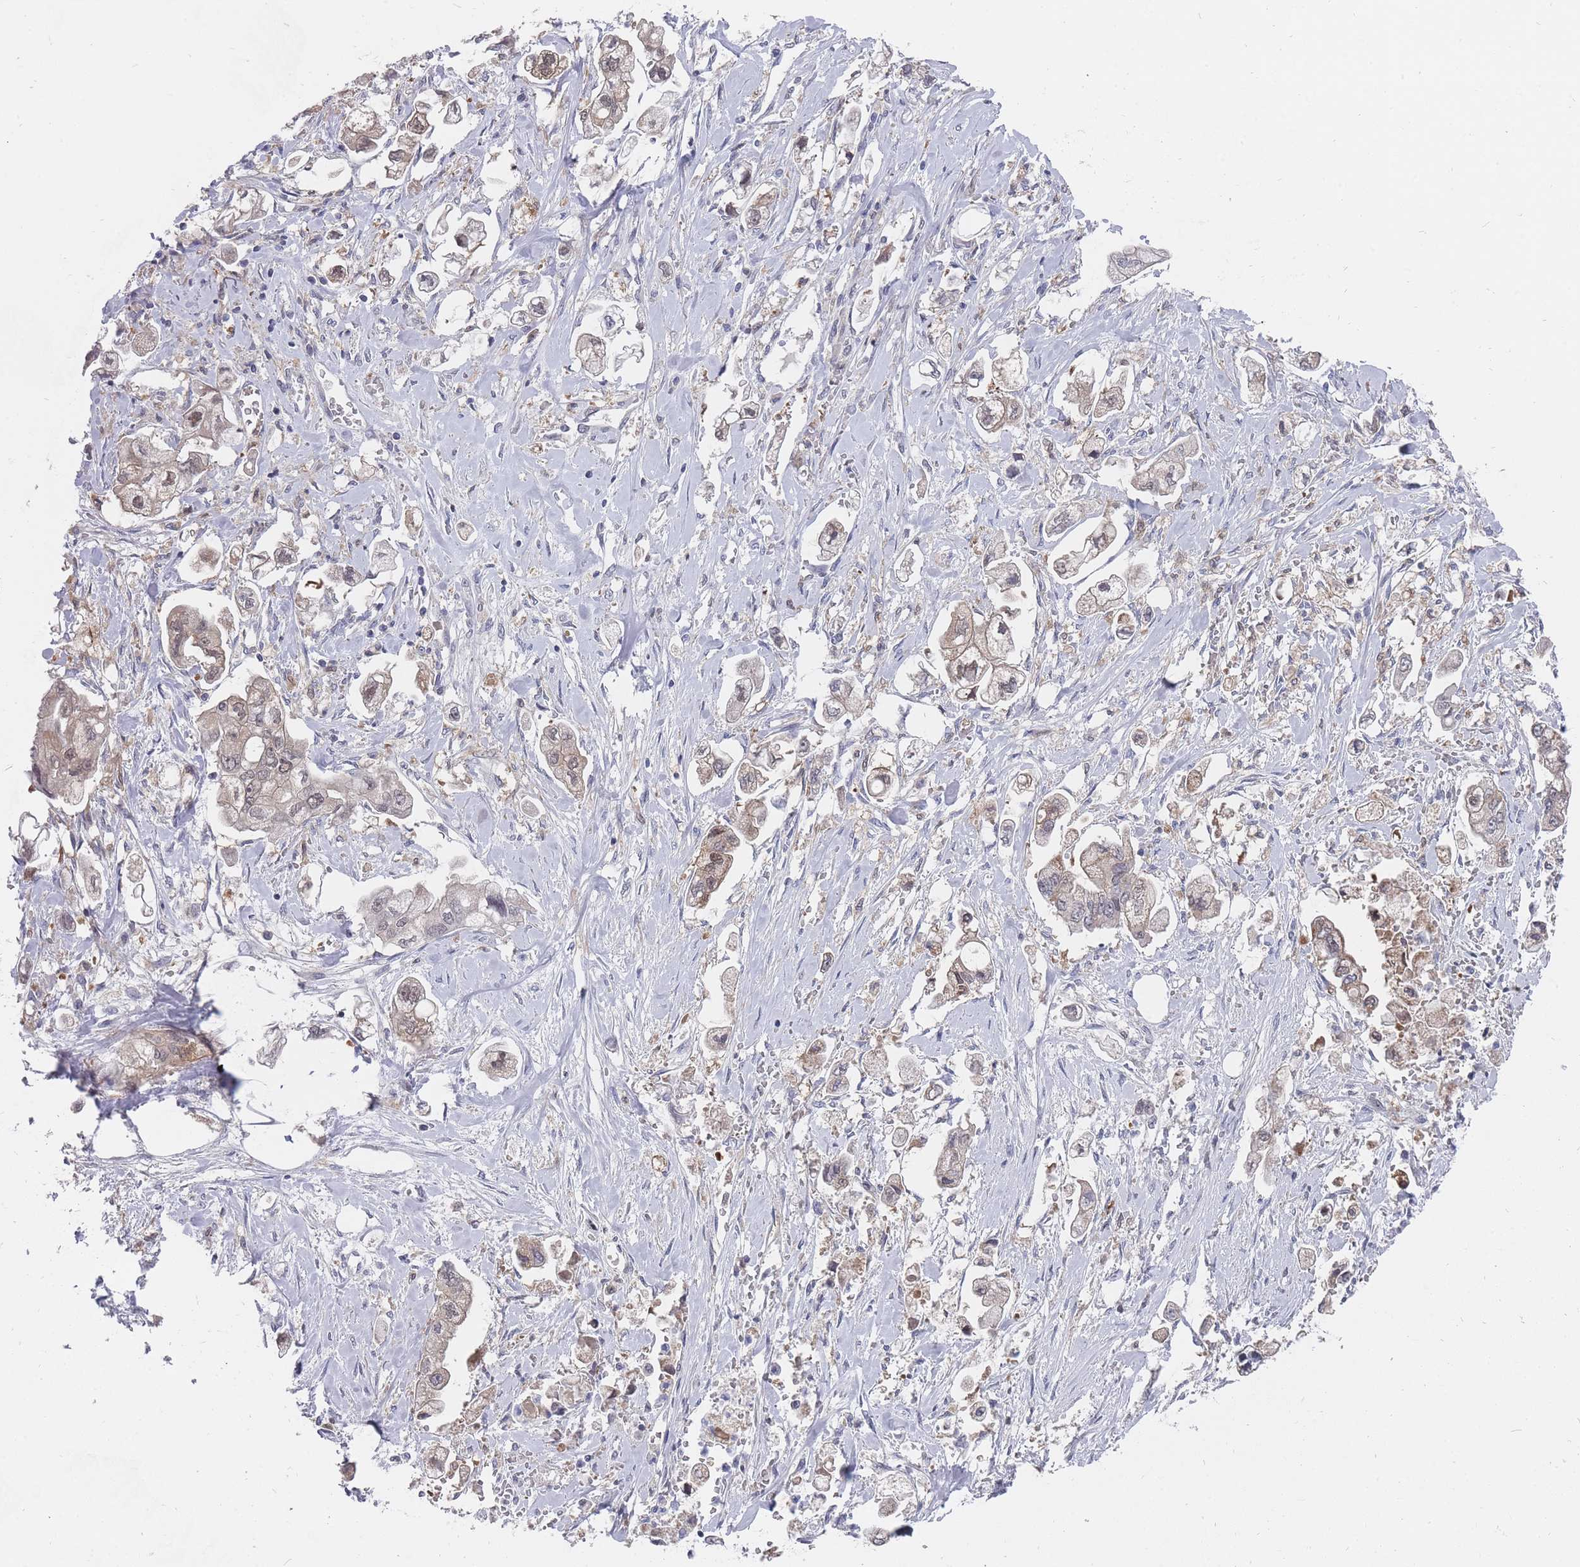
{"staining": {"intensity": "weak", "quantity": "25%-75%", "location": "cytoplasmic/membranous,nuclear"}, "tissue": "stomach cancer", "cell_type": "Tumor cells", "image_type": "cancer", "snomed": [{"axis": "morphology", "description": "Adenocarcinoma, NOS"}, {"axis": "topography", "description": "Stomach"}], "caption": "Immunohistochemical staining of human stomach cancer (adenocarcinoma) exhibits low levels of weak cytoplasmic/membranous and nuclear staining in approximately 25%-75% of tumor cells. (brown staining indicates protein expression, while blue staining denotes nuclei).", "gene": "GINS1", "patient": {"sex": "male", "age": 62}}